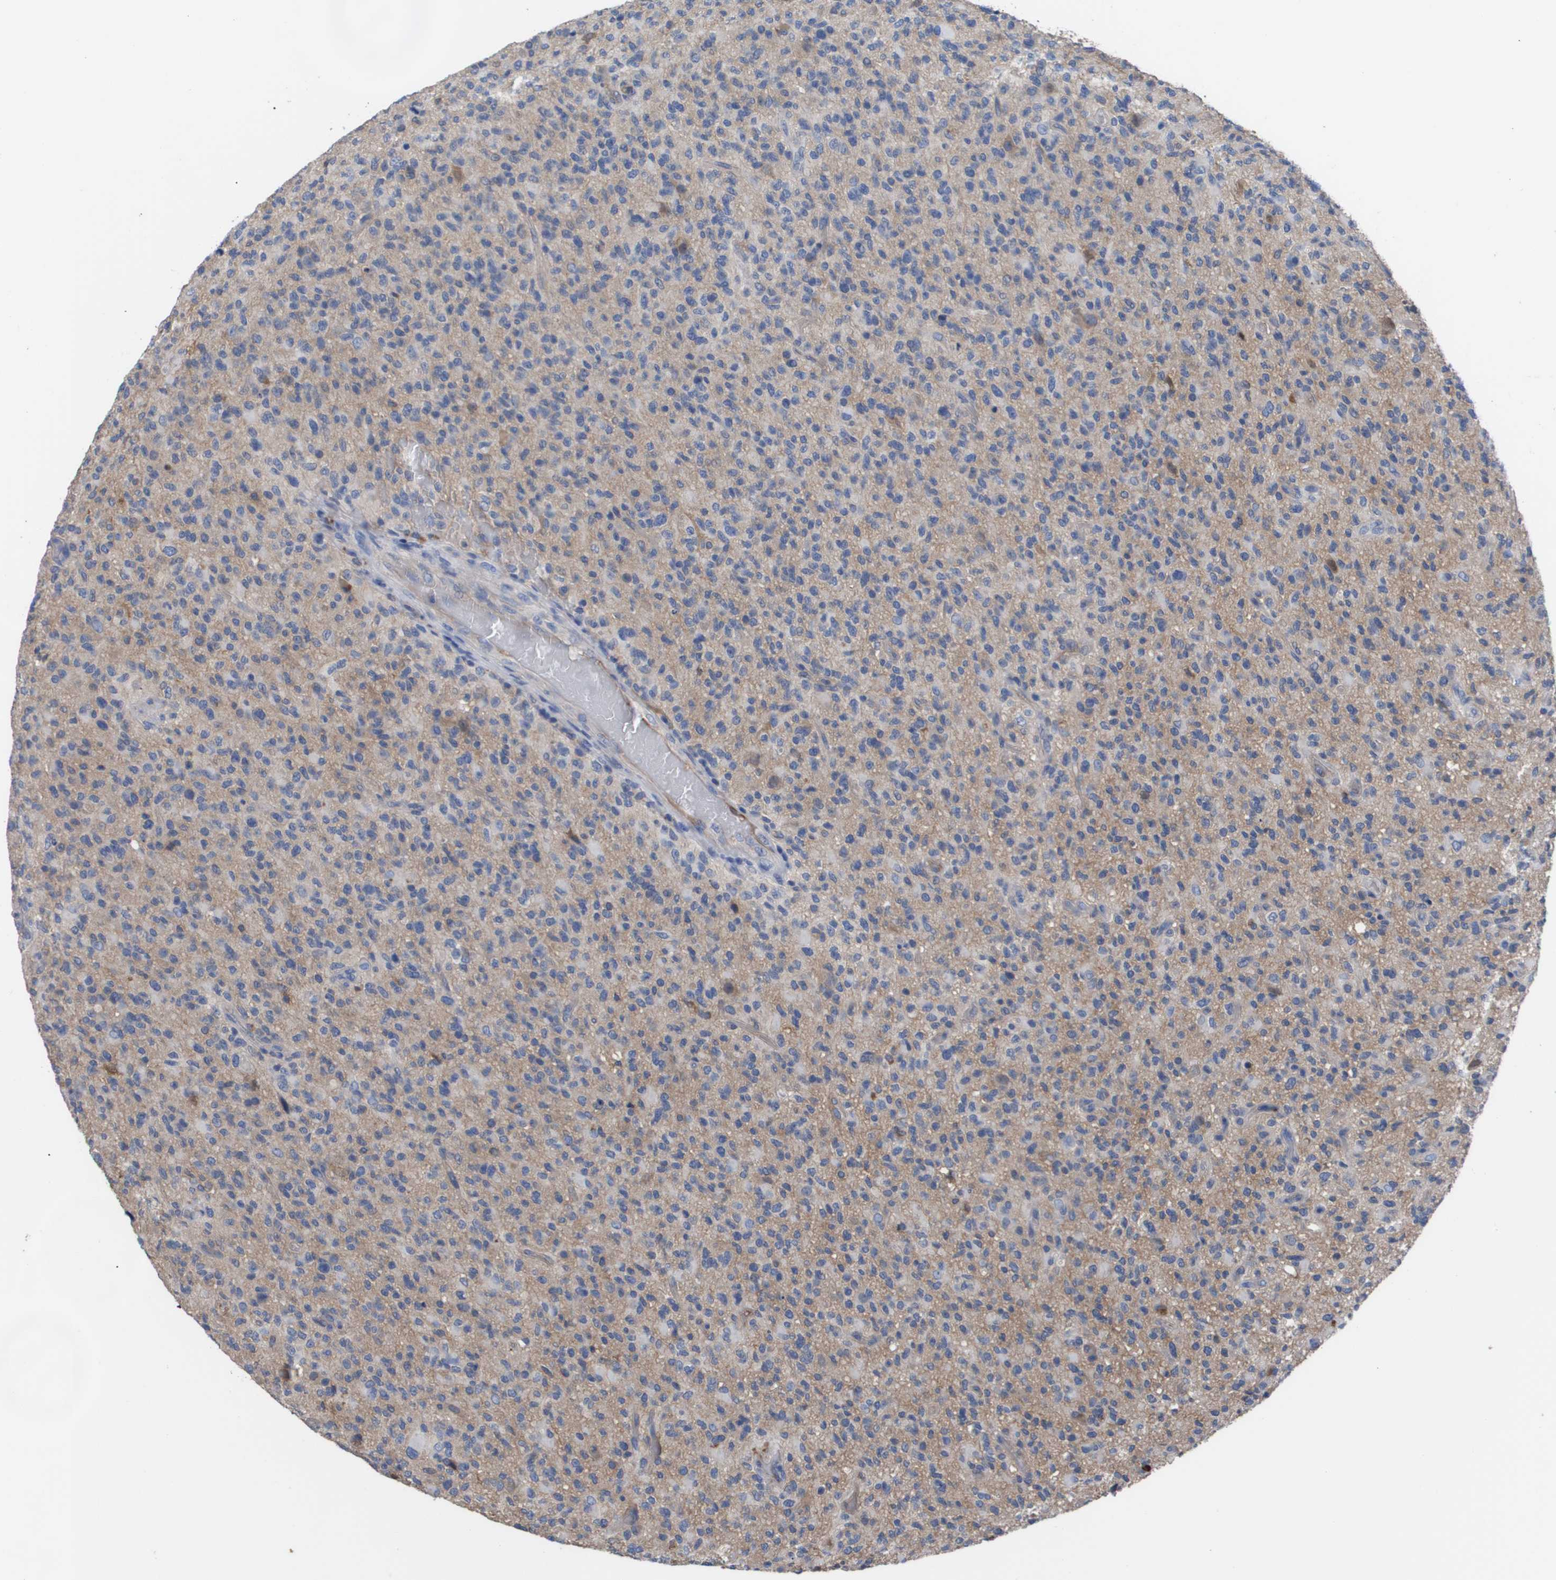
{"staining": {"intensity": "weak", "quantity": "25%-75%", "location": "cytoplasmic/membranous"}, "tissue": "glioma", "cell_type": "Tumor cells", "image_type": "cancer", "snomed": [{"axis": "morphology", "description": "Glioma, malignant, High grade"}, {"axis": "topography", "description": "Brain"}], "caption": "Immunohistochemical staining of glioma reveals low levels of weak cytoplasmic/membranous protein expression in approximately 25%-75% of tumor cells. (DAB (3,3'-diaminobenzidine) IHC, brown staining for protein, blue staining for nuclei).", "gene": "SERPINA6", "patient": {"sex": "male", "age": 71}}